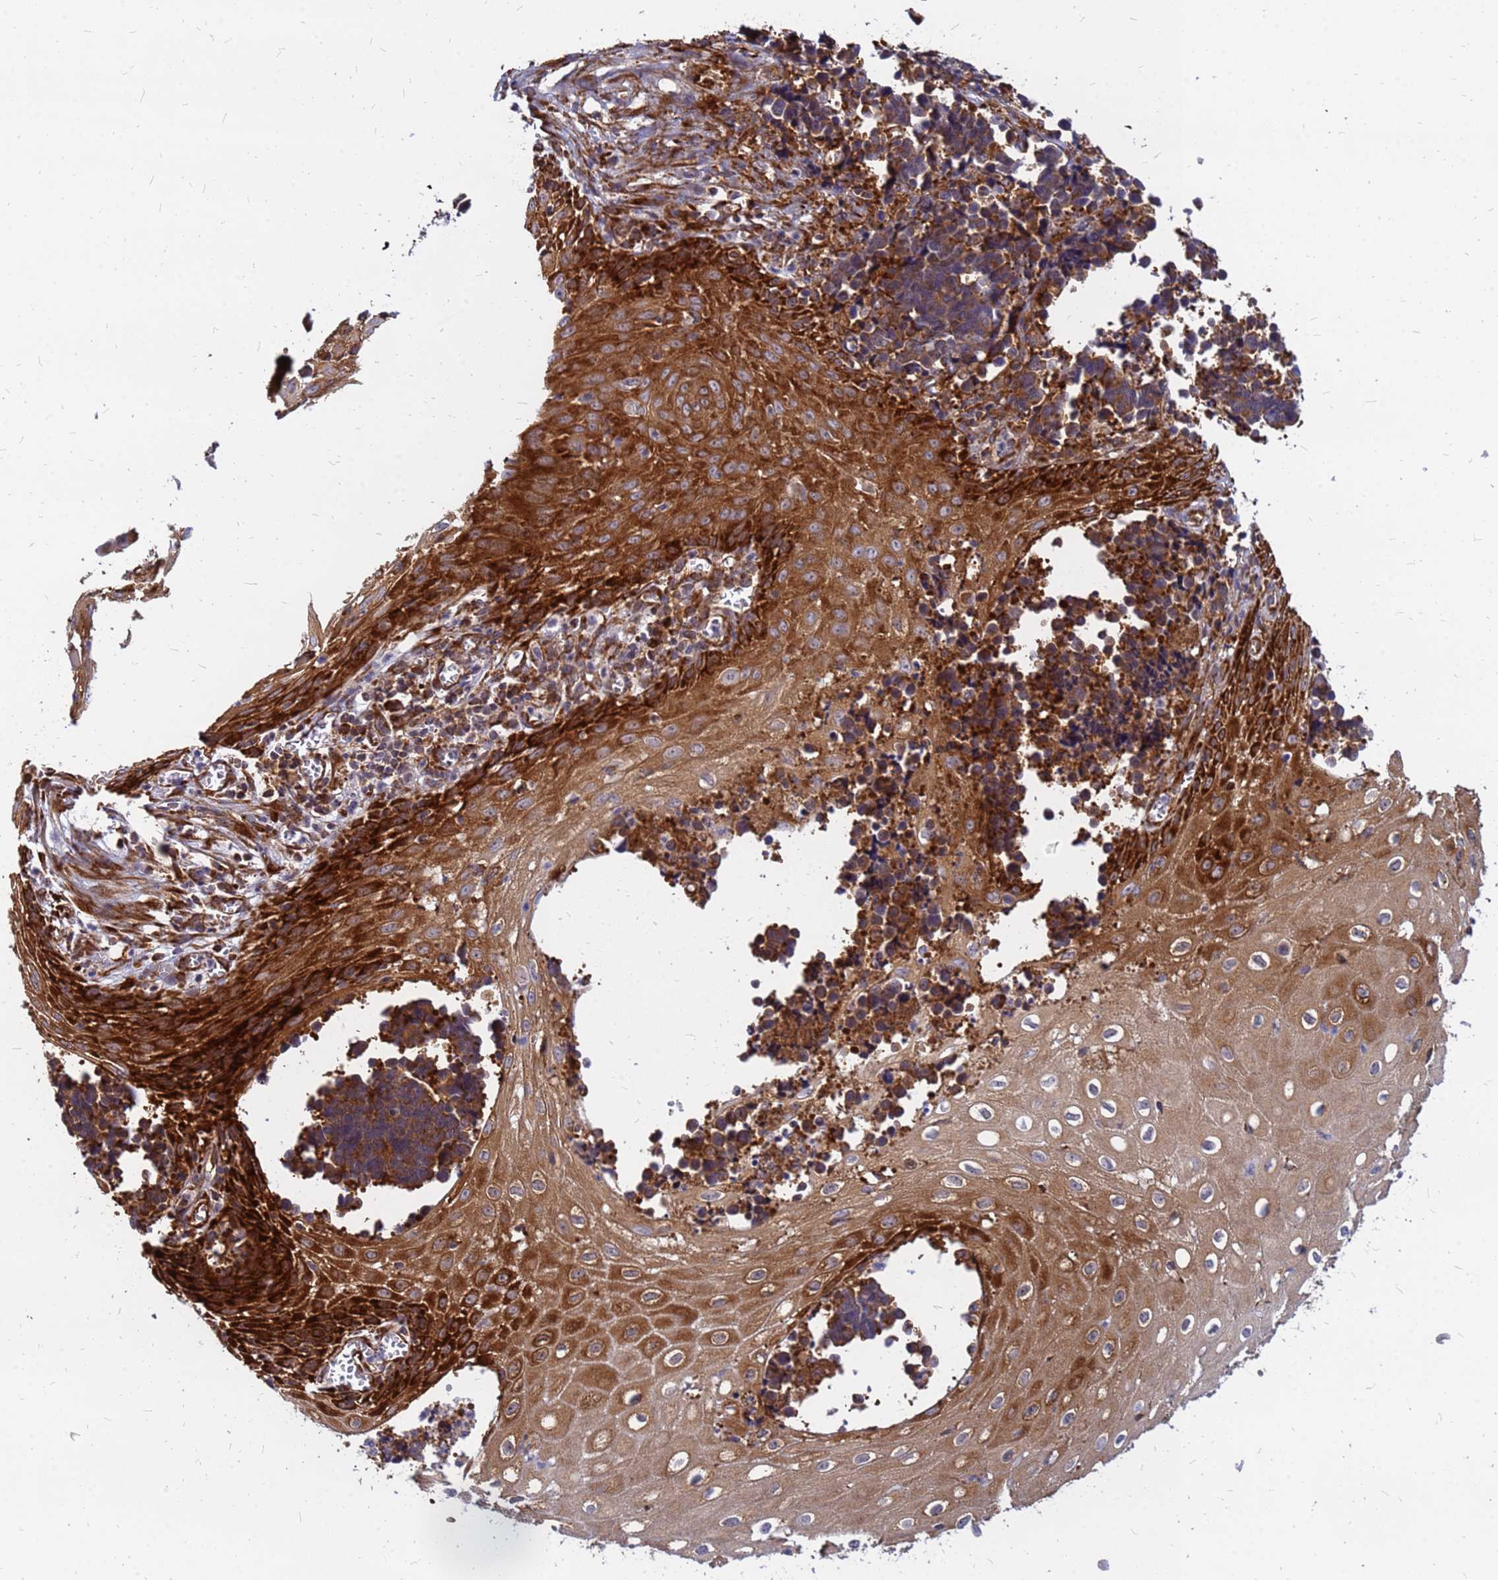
{"staining": {"intensity": "strong", "quantity": ">75%", "location": "cytoplasmic/membranous"}, "tissue": "cervical cancer", "cell_type": "Tumor cells", "image_type": "cancer", "snomed": [{"axis": "morphology", "description": "Normal tissue, NOS"}, {"axis": "morphology", "description": "Squamous cell carcinoma, NOS"}, {"axis": "topography", "description": "Cervix"}], "caption": "This is an image of immunohistochemistry staining of squamous cell carcinoma (cervical), which shows strong staining in the cytoplasmic/membranous of tumor cells.", "gene": "RPL8", "patient": {"sex": "female", "age": 35}}